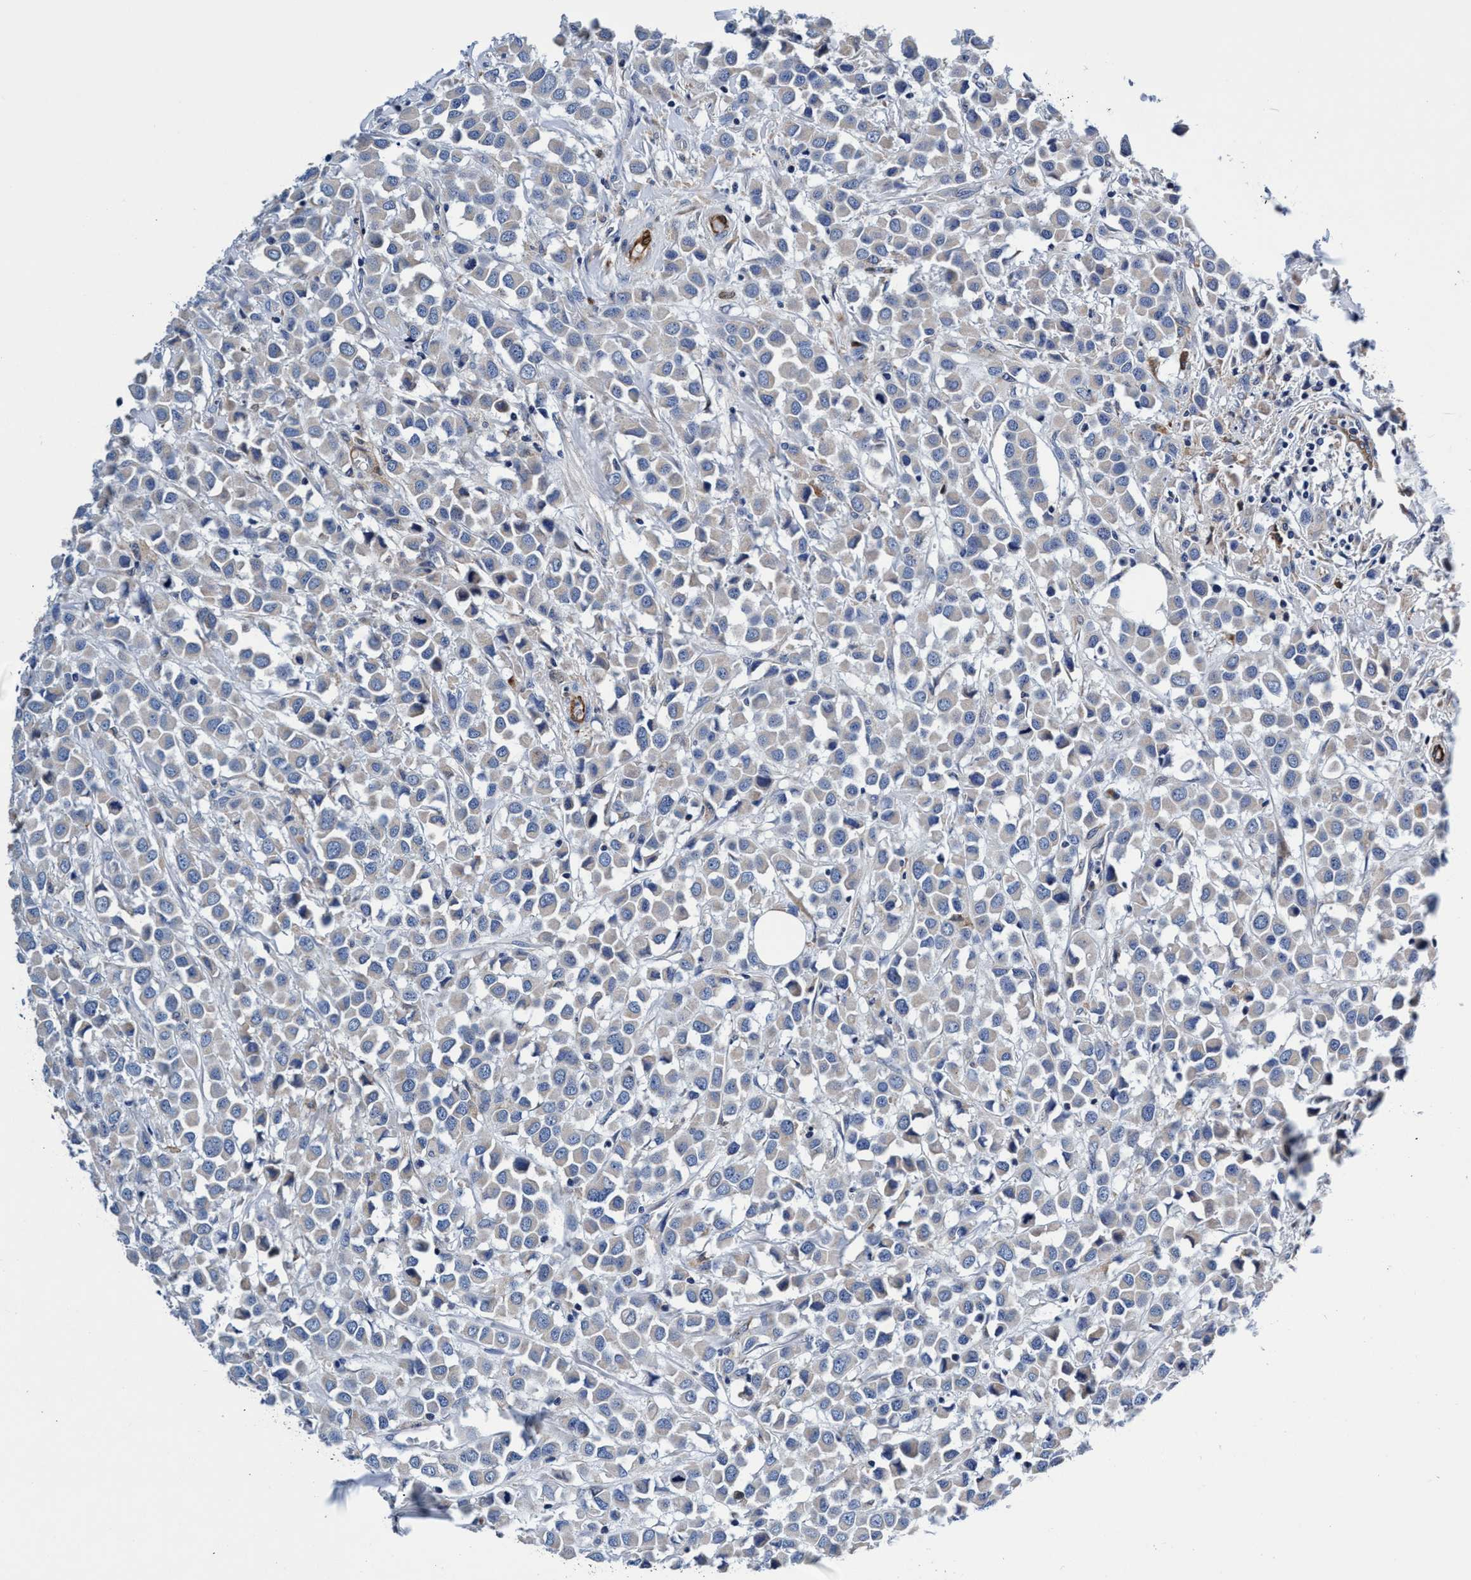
{"staining": {"intensity": "negative", "quantity": "none", "location": "none"}, "tissue": "breast cancer", "cell_type": "Tumor cells", "image_type": "cancer", "snomed": [{"axis": "morphology", "description": "Duct carcinoma"}, {"axis": "topography", "description": "Breast"}], "caption": "This image is of breast cancer stained with immunohistochemistry (IHC) to label a protein in brown with the nuclei are counter-stained blue. There is no staining in tumor cells.", "gene": "UBALD2", "patient": {"sex": "female", "age": 61}}